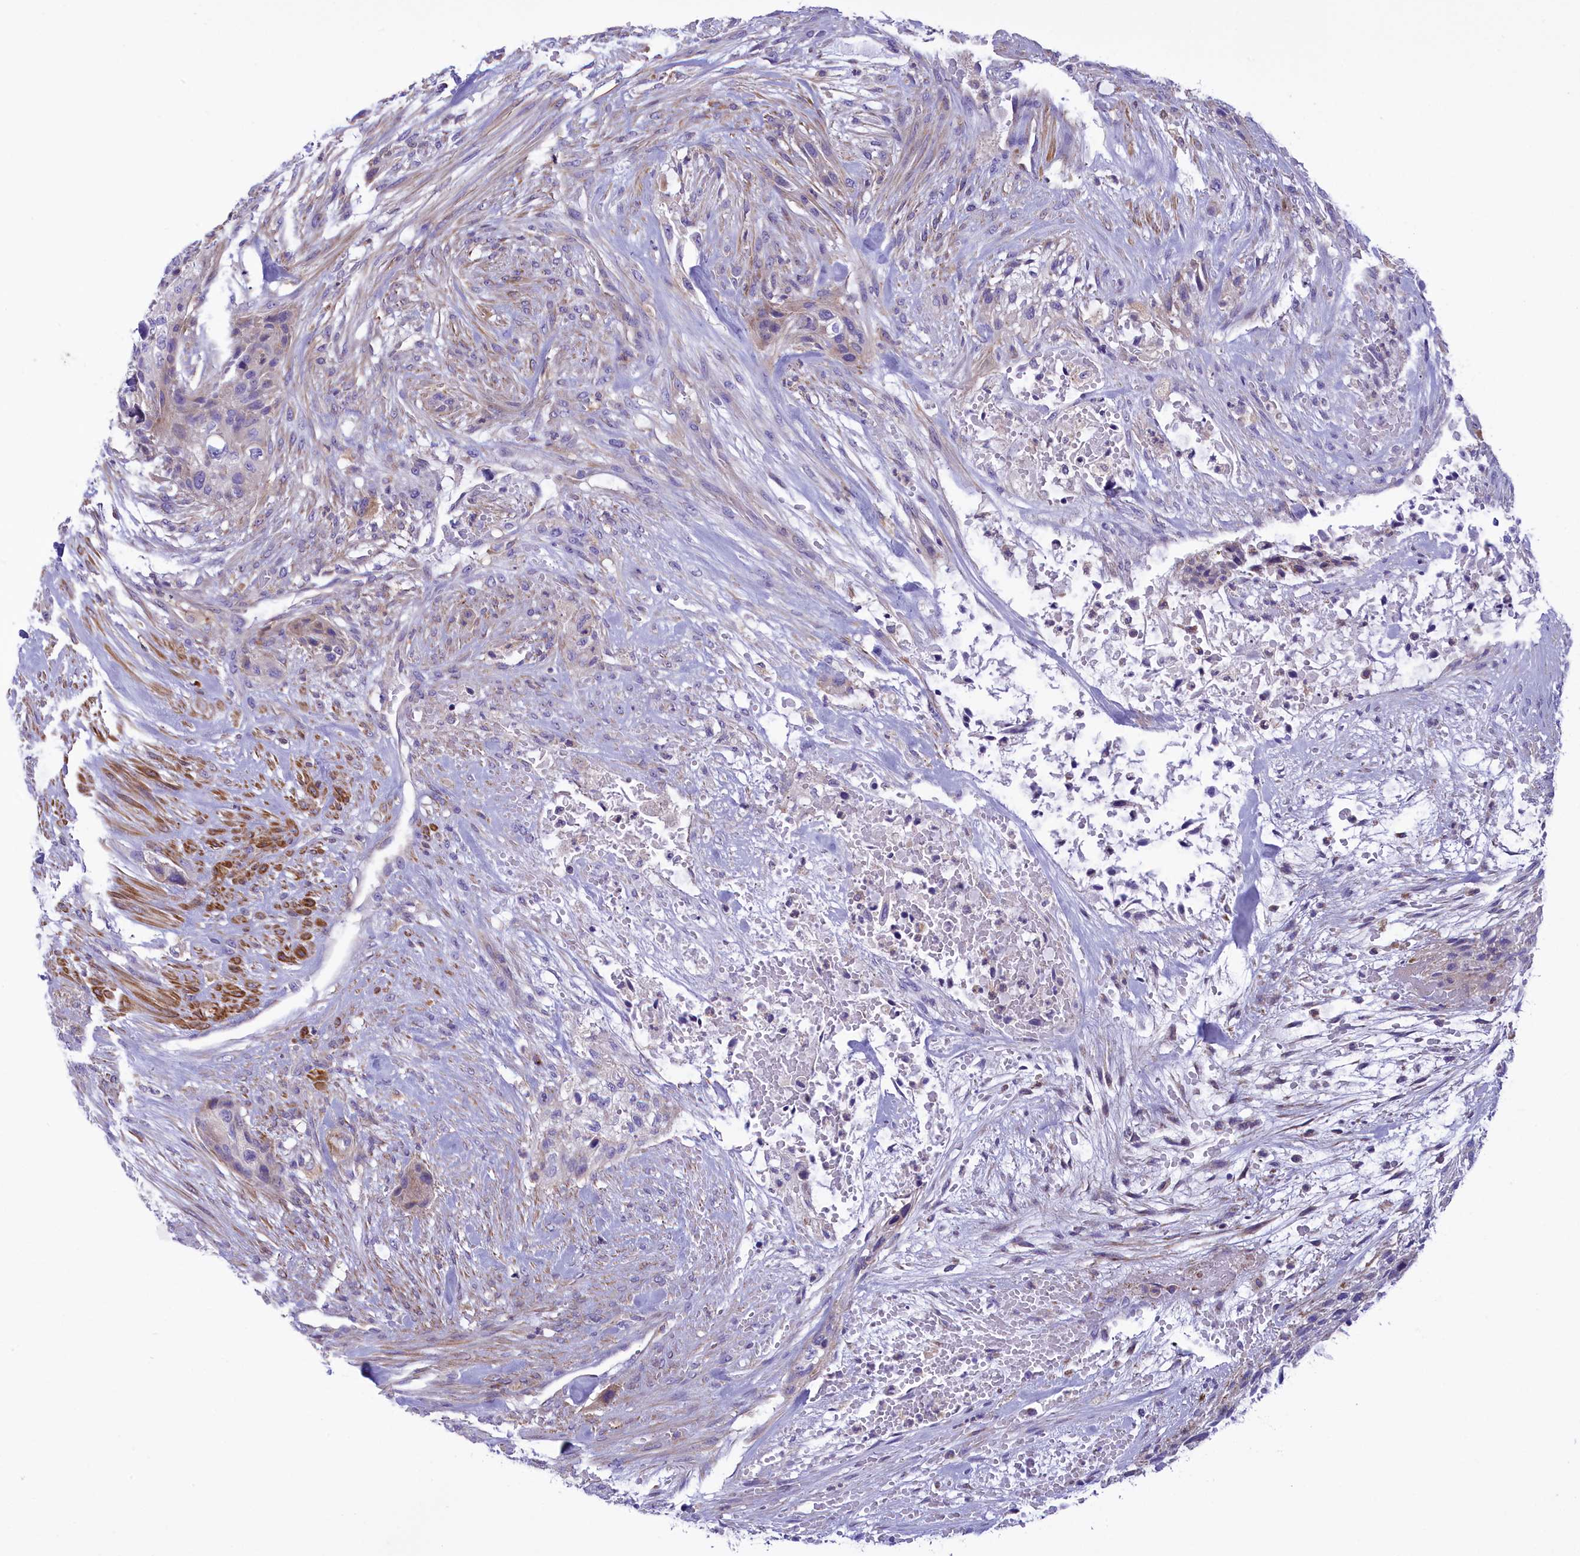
{"staining": {"intensity": "negative", "quantity": "none", "location": "none"}, "tissue": "urothelial cancer", "cell_type": "Tumor cells", "image_type": "cancer", "snomed": [{"axis": "morphology", "description": "Urothelial carcinoma, High grade"}, {"axis": "topography", "description": "Urinary bladder"}], "caption": "Immunohistochemistry (IHC) image of human urothelial cancer stained for a protein (brown), which exhibits no positivity in tumor cells.", "gene": "CORO7-PAM16", "patient": {"sex": "male", "age": 35}}